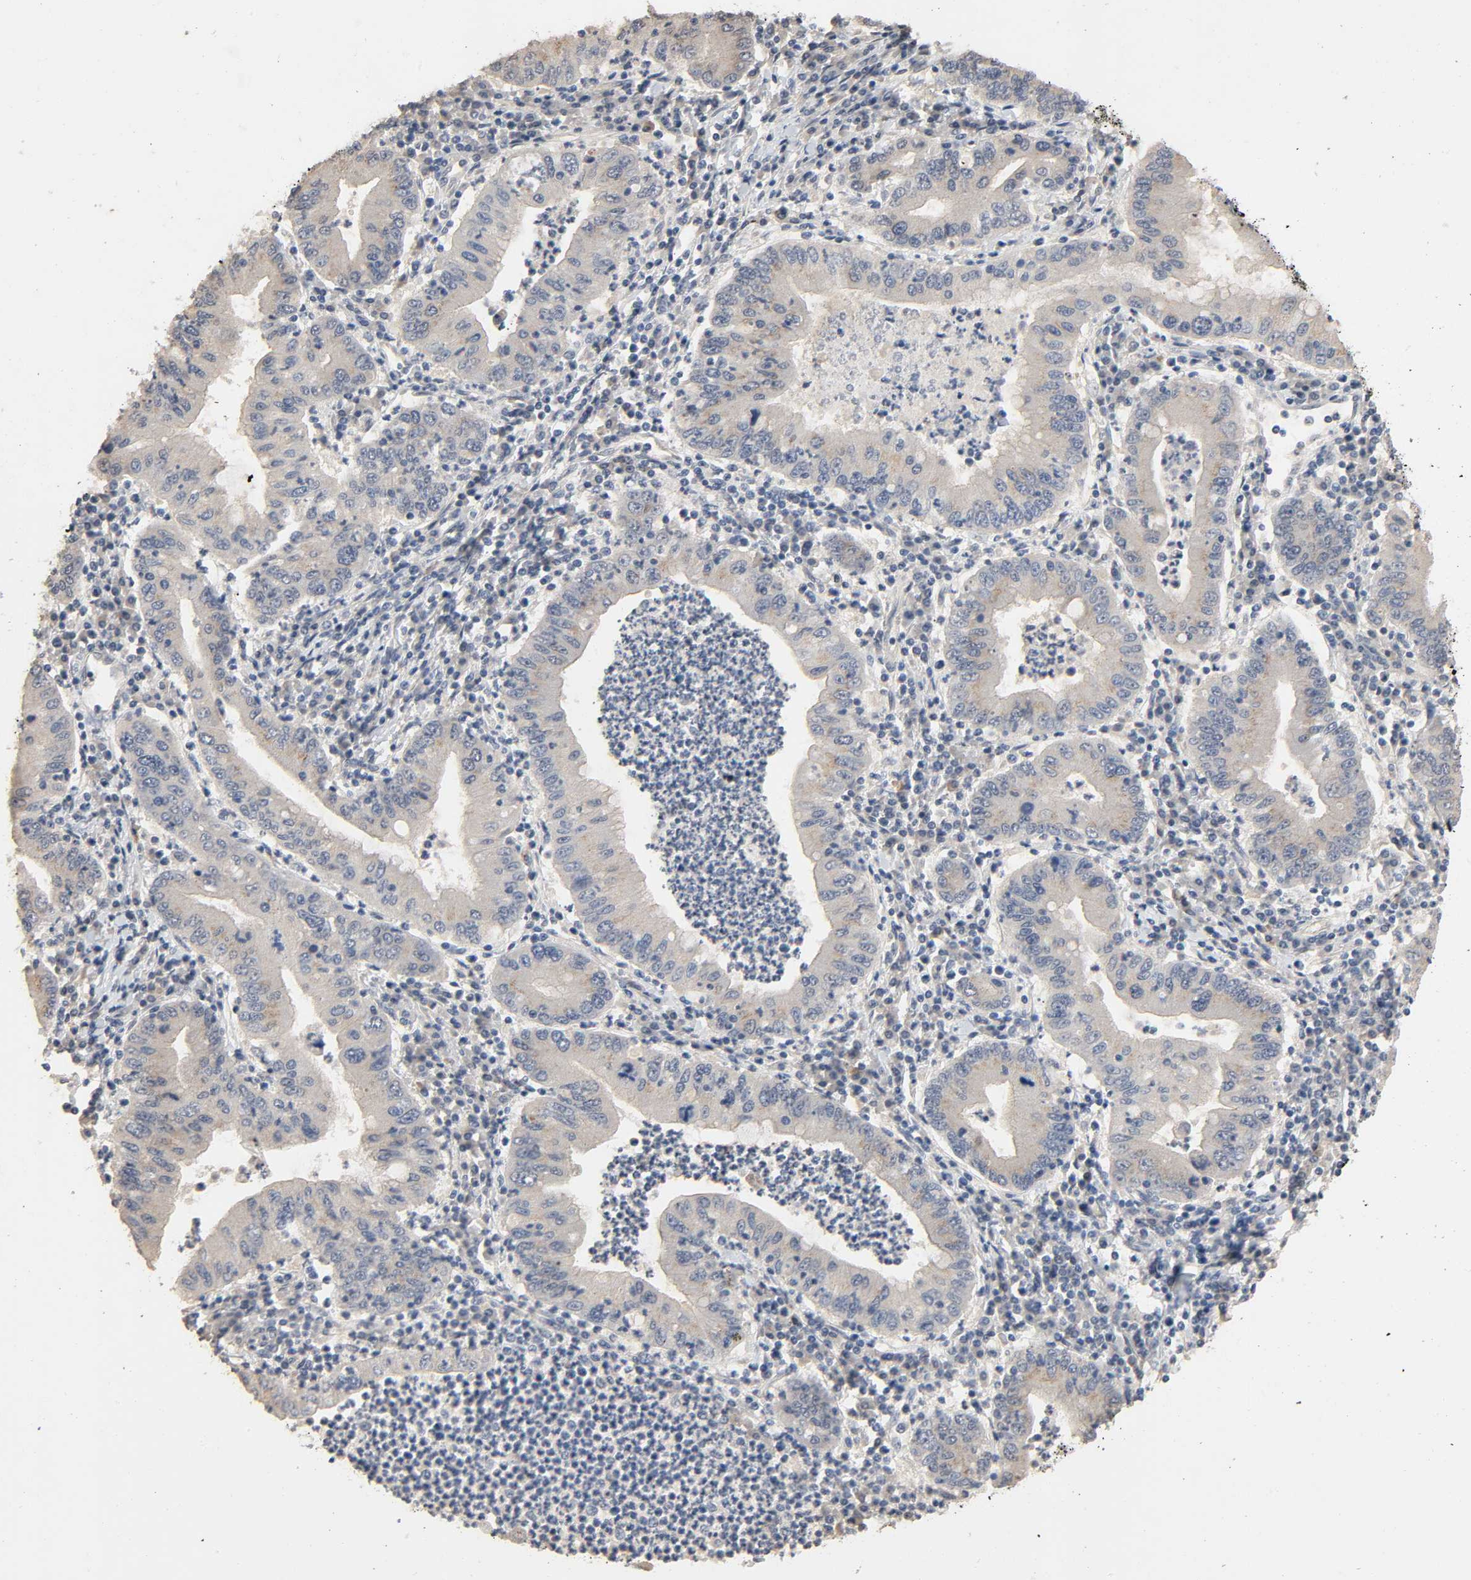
{"staining": {"intensity": "negative", "quantity": "none", "location": "none"}, "tissue": "stomach cancer", "cell_type": "Tumor cells", "image_type": "cancer", "snomed": [{"axis": "morphology", "description": "Normal tissue, NOS"}, {"axis": "morphology", "description": "Adenocarcinoma, NOS"}, {"axis": "topography", "description": "Esophagus"}, {"axis": "topography", "description": "Stomach, upper"}, {"axis": "topography", "description": "Peripheral nerve tissue"}], "caption": "The photomicrograph shows no staining of tumor cells in adenocarcinoma (stomach).", "gene": "MAGEA8", "patient": {"sex": "male", "age": 62}}